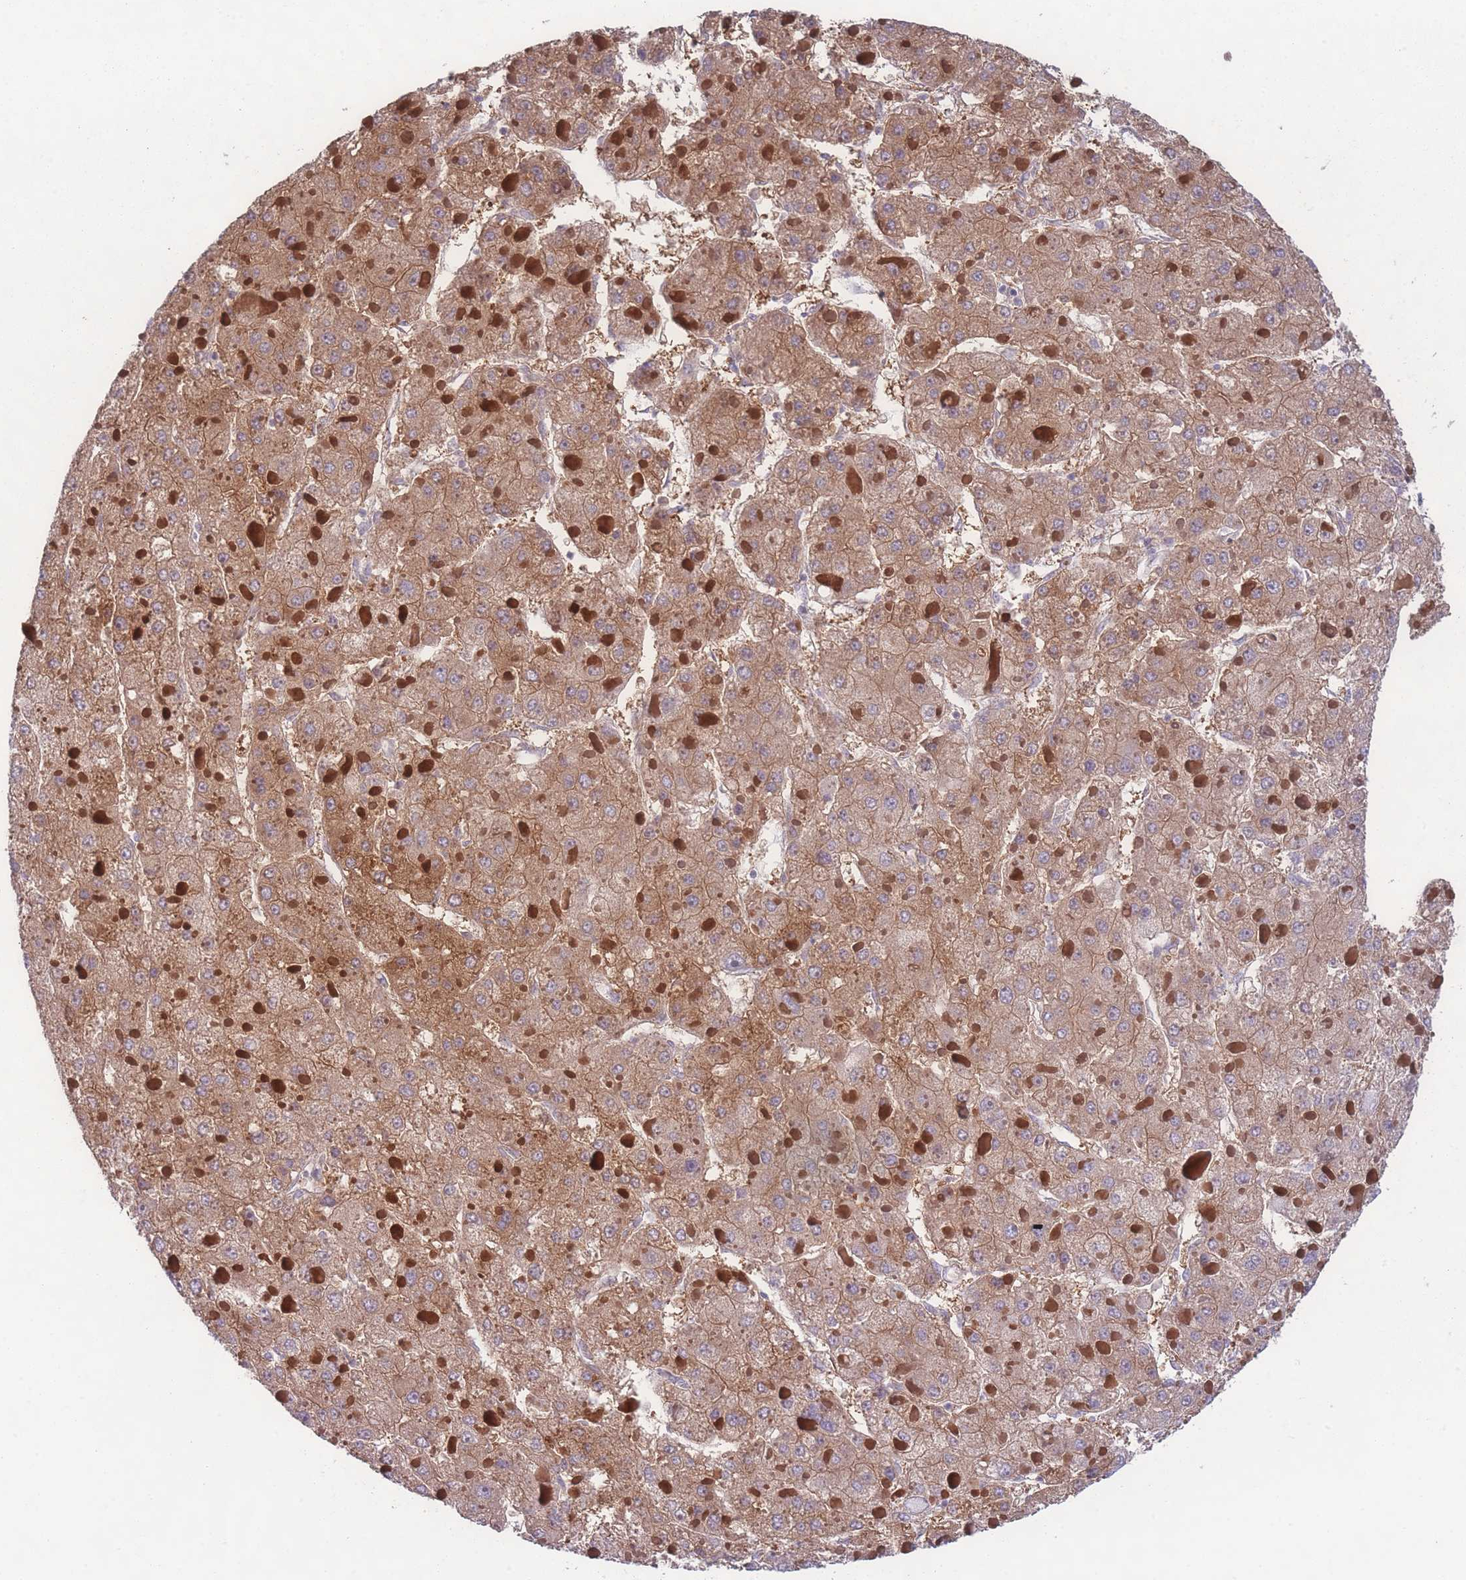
{"staining": {"intensity": "moderate", "quantity": ">75%", "location": "cytoplasmic/membranous"}, "tissue": "liver cancer", "cell_type": "Tumor cells", "image_type": "cancer", "snomed": [{"axis": "morphology", "description": "Carcinoma, Hepatocellular, NOS"}, {"axis": "topography", "description": "Liver"}], "caption": "Immunohistochemical staining of hepatocellular carcinoma (liver) exhibits medium levels of moderate cytoplasmic/membranous protein positivity in about >75% of tumor cells.", "gene": "STEAP3", "patient": {"sex": "female", "age": 73}}